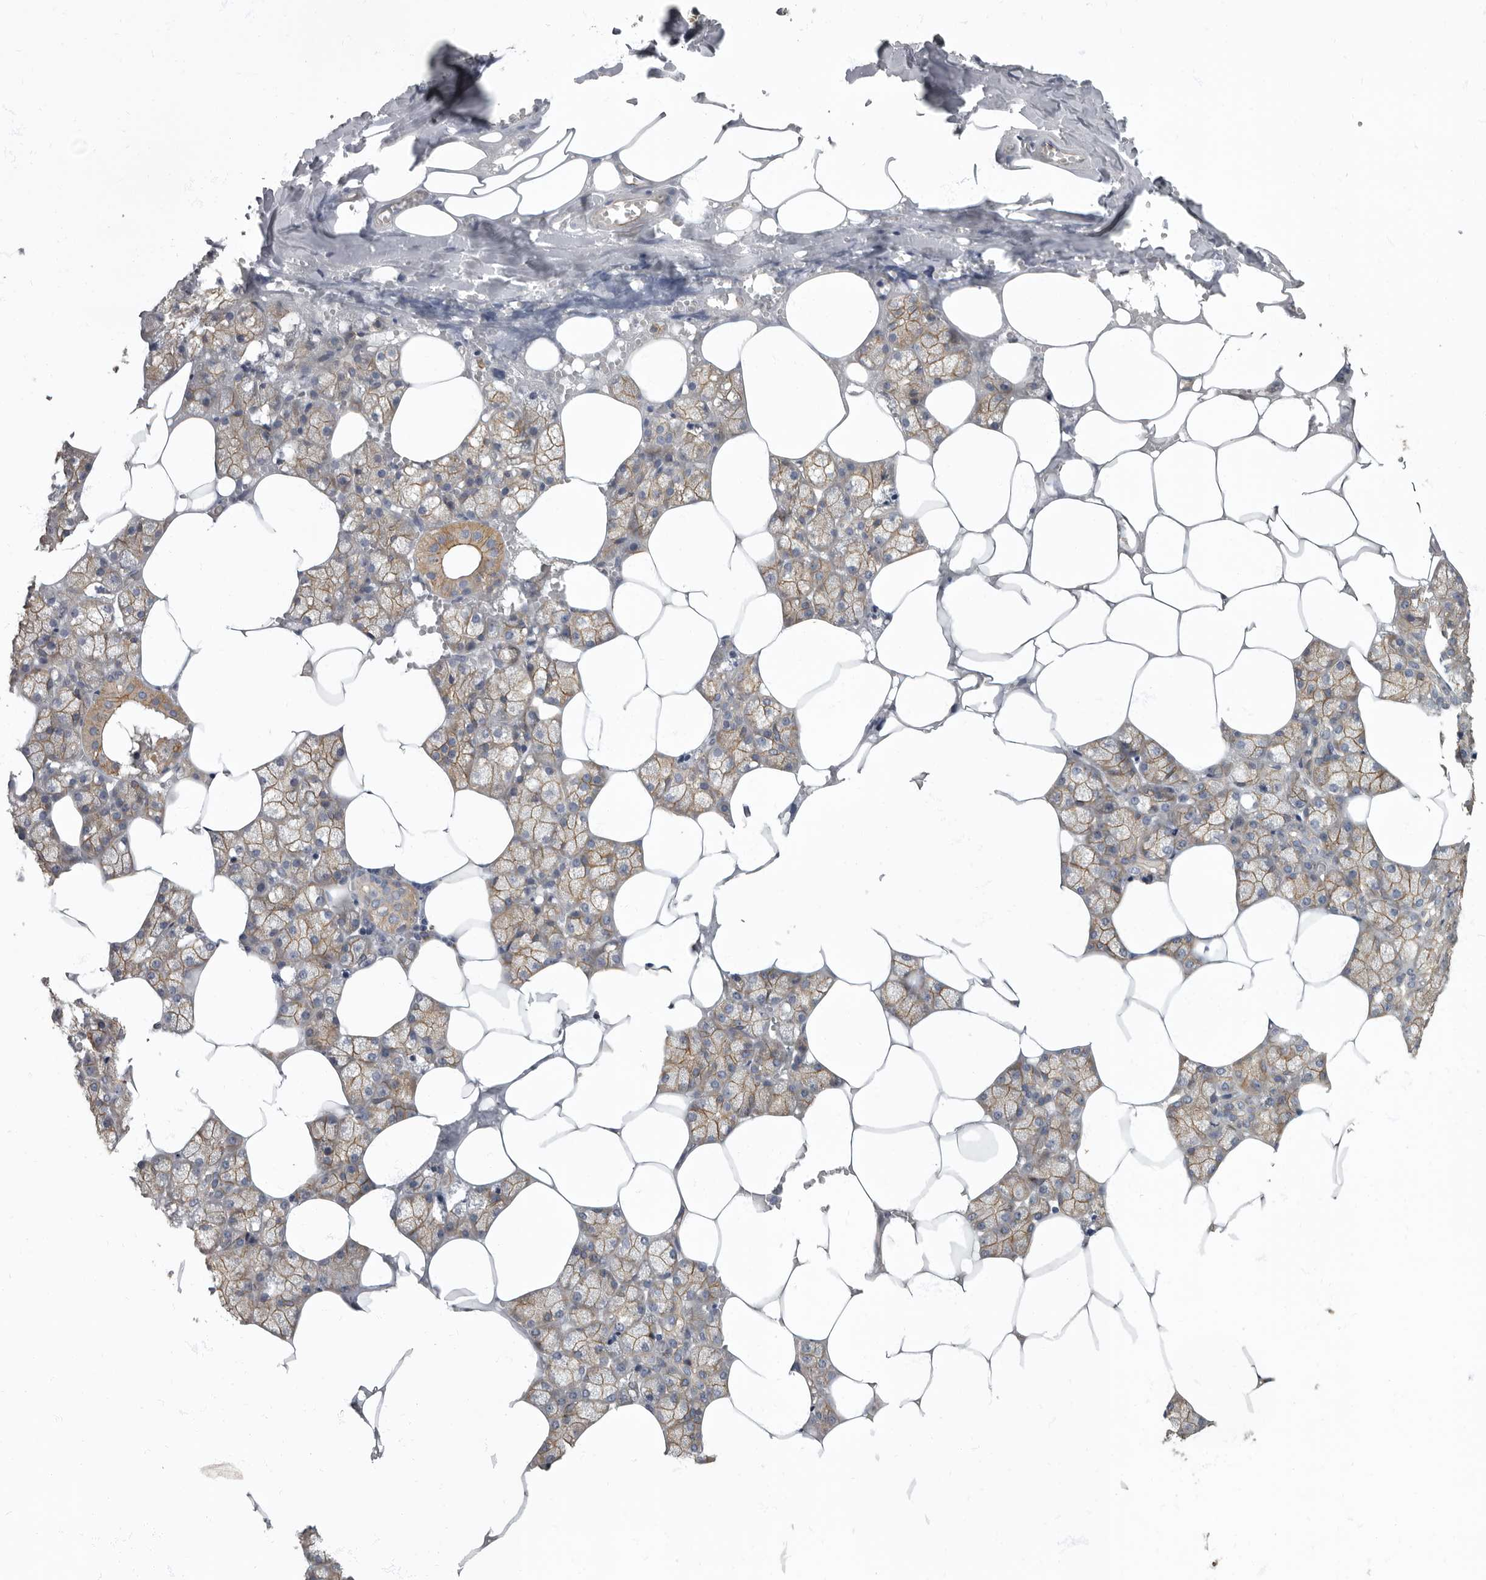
{"staining": {"intensity": "moderate", "quantity": ">75%", "location": "cytoplasmic/membranous"}, "tissue": "salivary gland", "cell_type": "Glandular cells", "image_type": "normal", "snomed": [{"axis": "morphology", "description": "Normal tissue, NOS"}, {"axis": "topography", "description": "Salivary gland"}], "caption": "The micrograph shows immunohistochemical staining of unremarkable salivary gland. There is moderate cytoplasmic/membranous expression is identified in approximately >75% of glandular cells. The staining is performed using DAB (3,3'-diaminobenzidine) brown chromogen to label protein expression. The nuclei are counter-stained blue using hematoxylin.", "gene": "PDK1", "patient": {"sex": "male", "age": 62}}